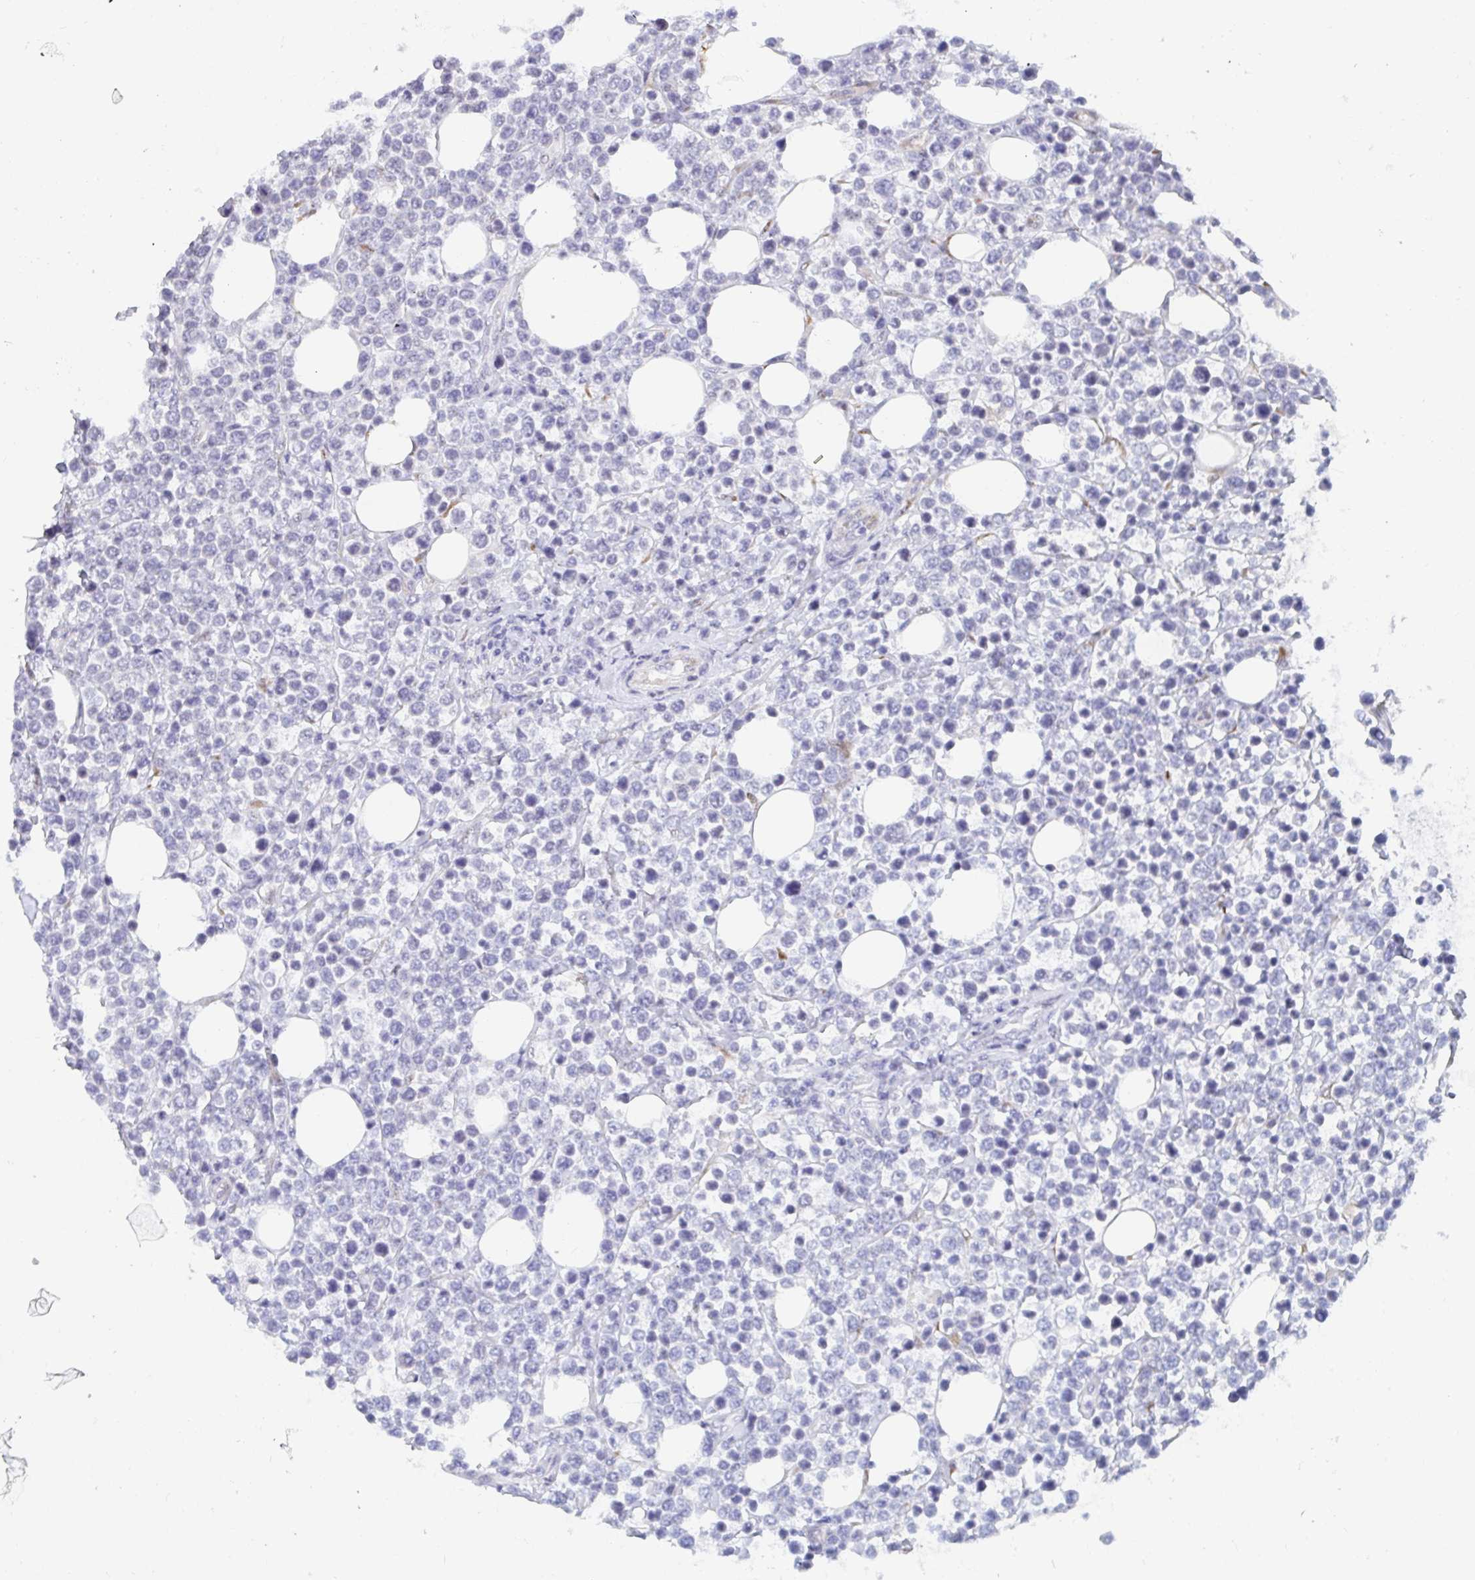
{"staining": {"intensity": "negative", "quantity": "none", "location": "none"}, "tissue": "lymphoma", "cell_type": "Tumor cells", "image_type": "cancer", "snomed": [{"axis": "morphology", "description": "Malignant lymphoma, non-Hodgkin's type, High grade"}, {"axis": "topography", "description": "Soft tissue"}], "caption": "Immunohistochemical staining of malignant lymphoma, non-Hodgkin's type (high-grade) shows no significant positivity in tumor cells.", "gene": "COL28A1", "patient": {"sex": "female", "age": 56}}